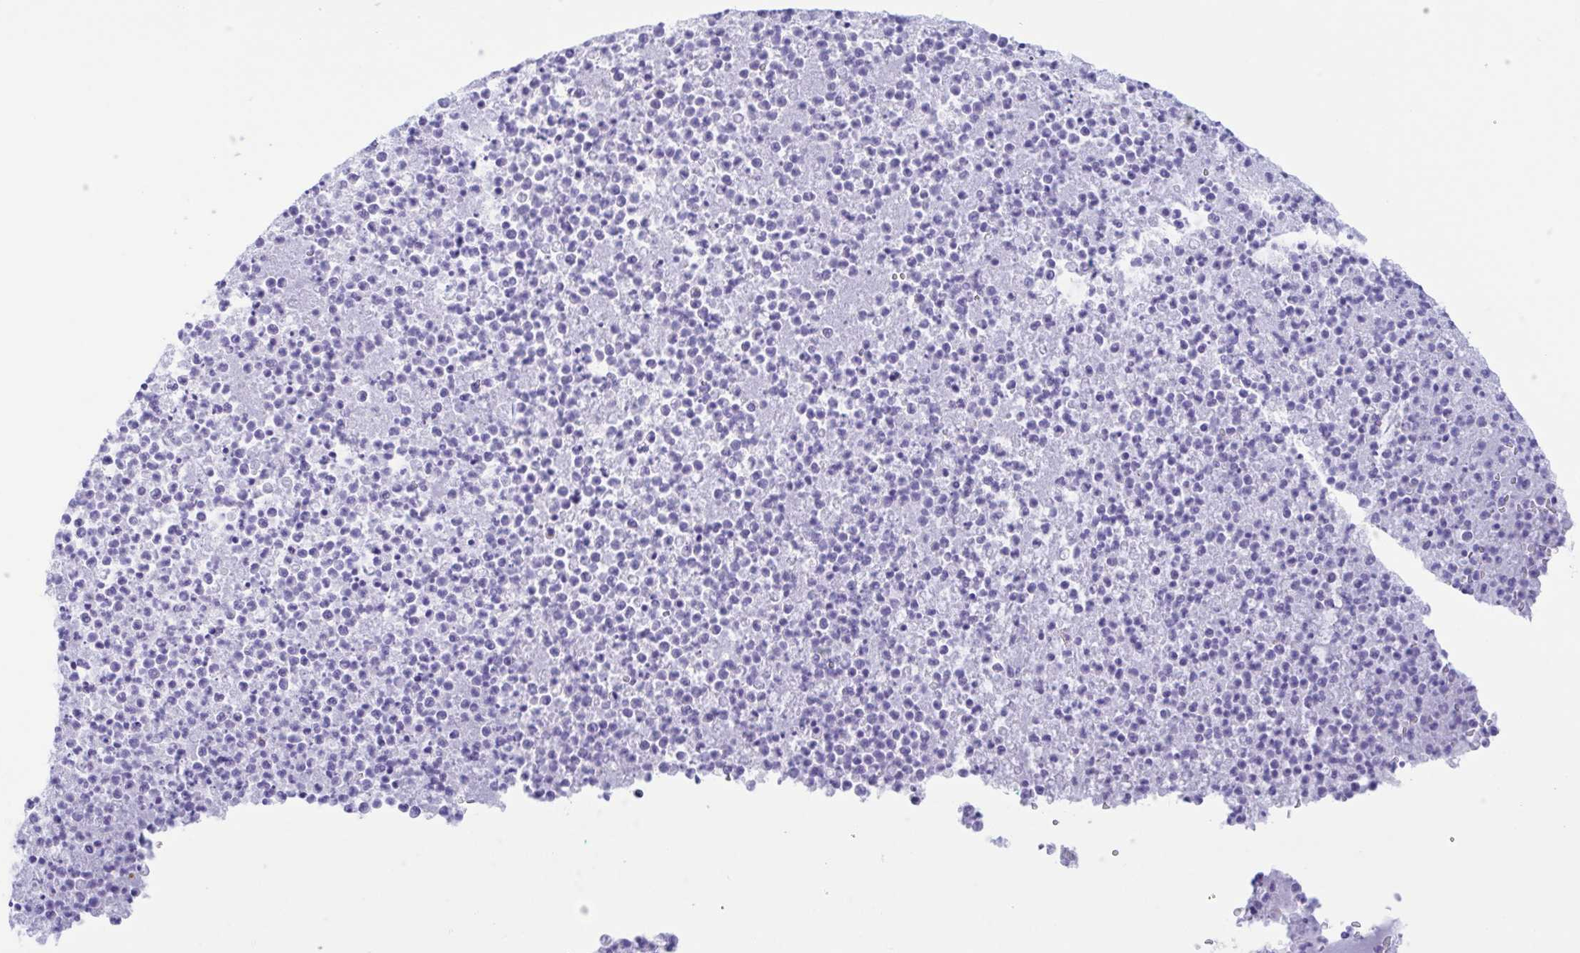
{"staining": {"intensity": "negative", "quantity": "none", "location": "none"}, "tissue": "bronchus", "cell_type": "Respiratory epithelial cells", "image_type": "normal", "snomed": [{"axis": "morphology", "description": "Normal tissue, NOS"}, {"axis": "topography", "description": "Cartilage tissue"}, {"axis": "topography", "description": "Bronchus"}], "caption": "Respiratory epithelial cells show no significant protein positivity in benign bronchus.", "gene": "SULT1B1", "patient": {"sex": "male", "age": 56}}